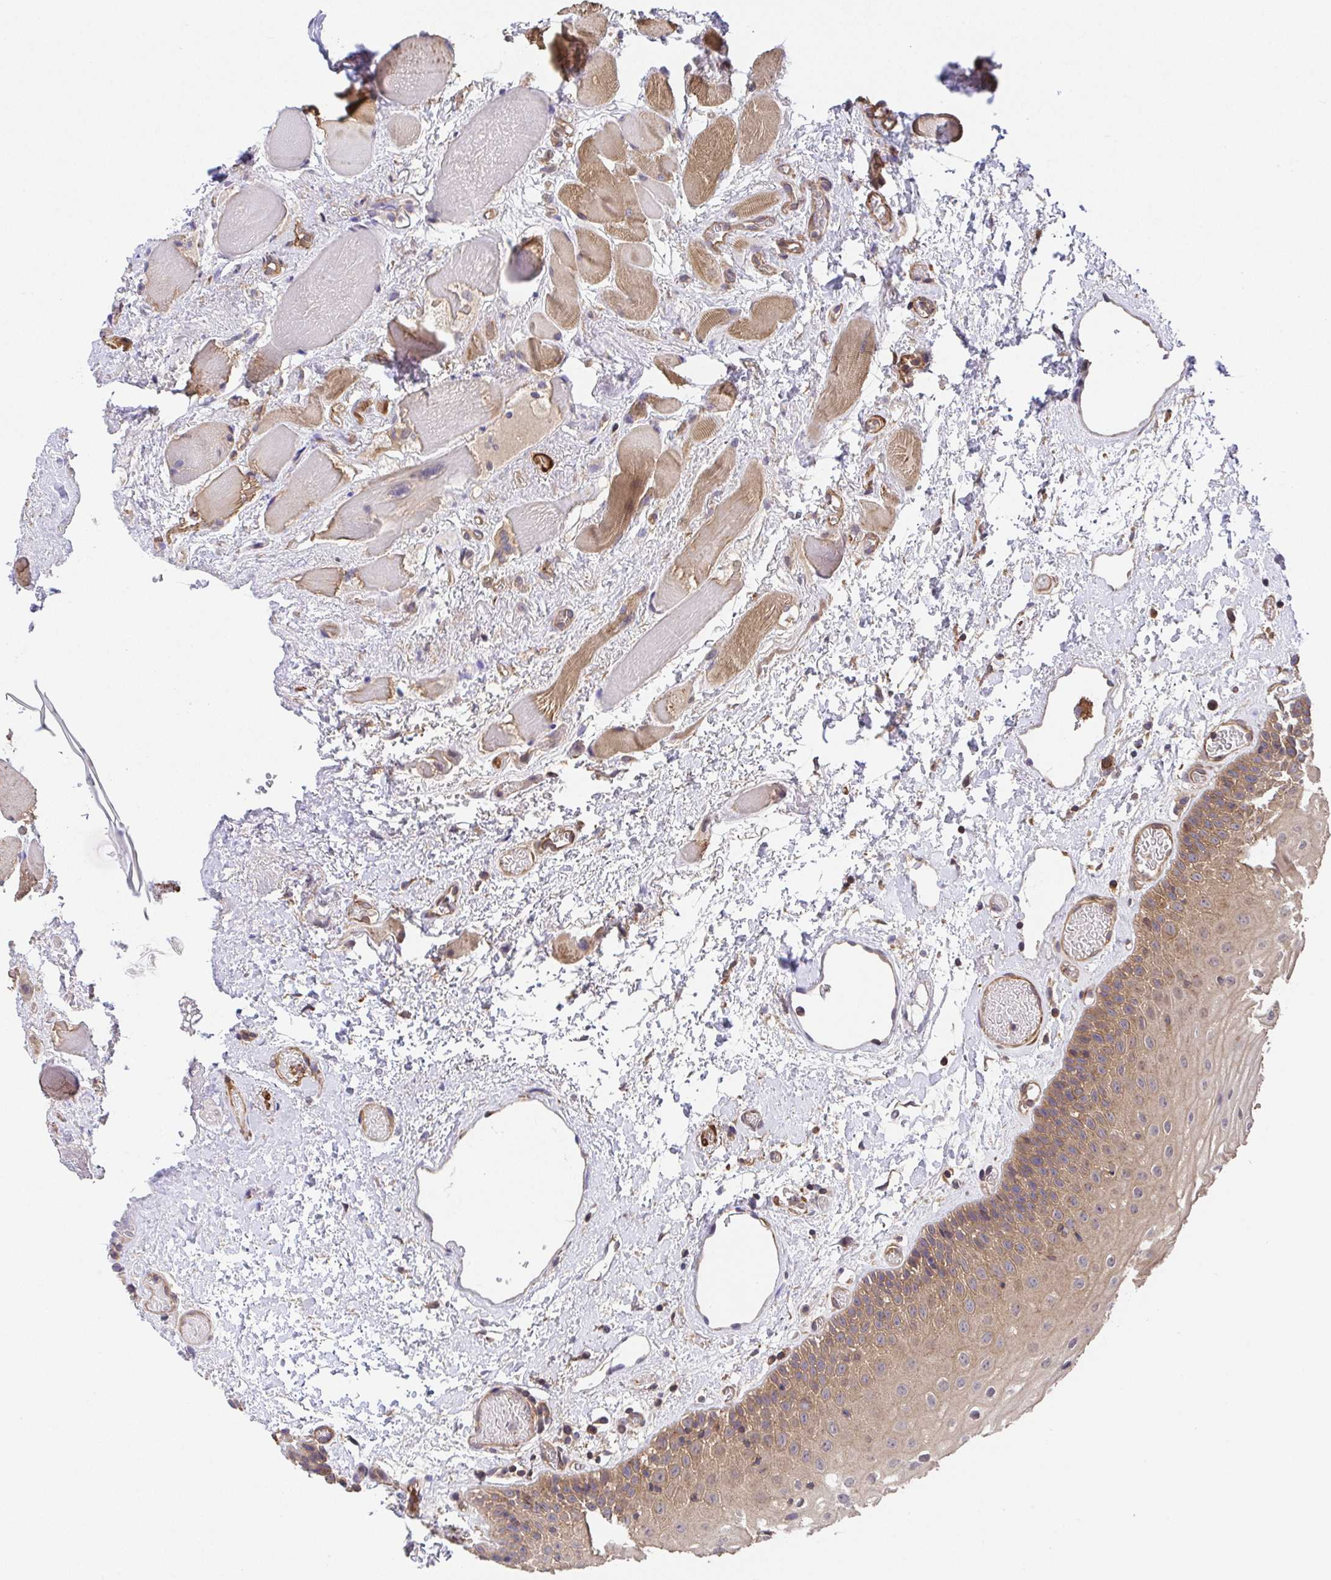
{"staining": {"intensity": "moderate", "quantity": ">75%", "location": "cytoplasmic/membranous,nuclear"}, "tissue": "oral mucosa", "cell_type": "Squamous epithelial cells", "image_type": "normal", "snomed": [{"axis": "morphology", "description": "Normal tissue, NOS"}, {"axis": "topography", "description": "Oral tissue"}], "caption": "Immunohistochemistry (IHC) histopathology image of benign oral mucosa stained for a protein (brown), which demonstrates medium levels of moderate cytoplasmic/membranous,nuclear expression in approximately >75% of squamous epithelial cells.", "gene": "ZNF696", "patient": {"sex": "female", "age": 82}}